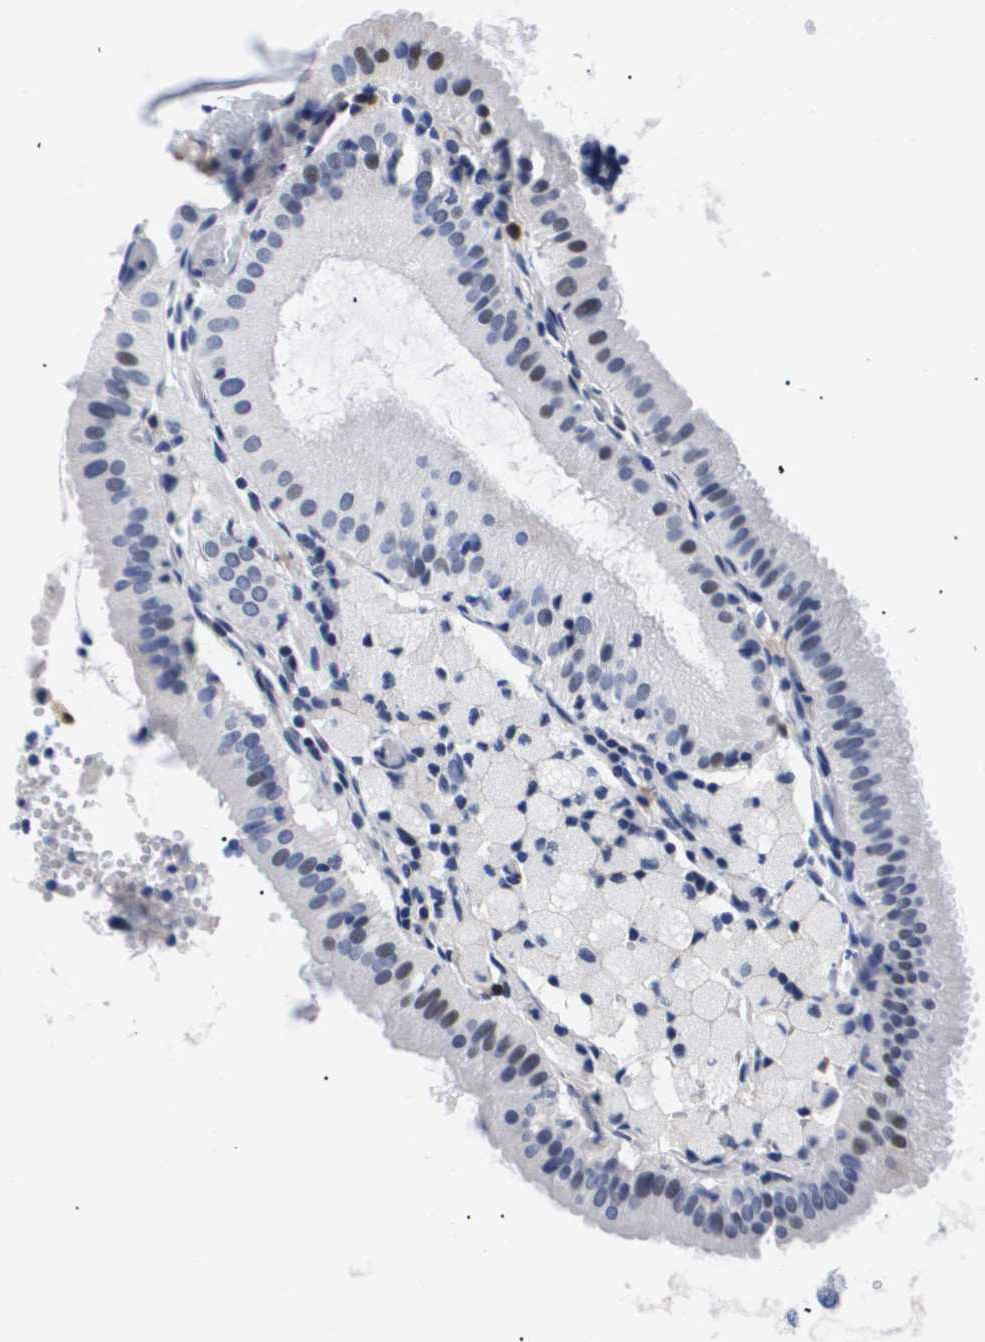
{"staining": {"intensity": "weak", "quantity": "<25%", "location": "nuclear"}, "tissue": "gallbladder", "cell_type": "Glandular cells", "image_type": "normal", "snomed": [{"axis": "morphology", "description": "Normal tissue, NOS"}, {"axis": "topography", "description": "Gallbladder"}], "caption": "A histopathology image of gallbladder stained for a protein demonstrates no brown staining in glandular cells. The staining was performed using DAB to visualize the protein expression in brown, while the nuclei were stained in blue with hematoxylin (Magnification: 20x).", "gene": "SHD", "patient": {"sex": "male", "age": 54}}